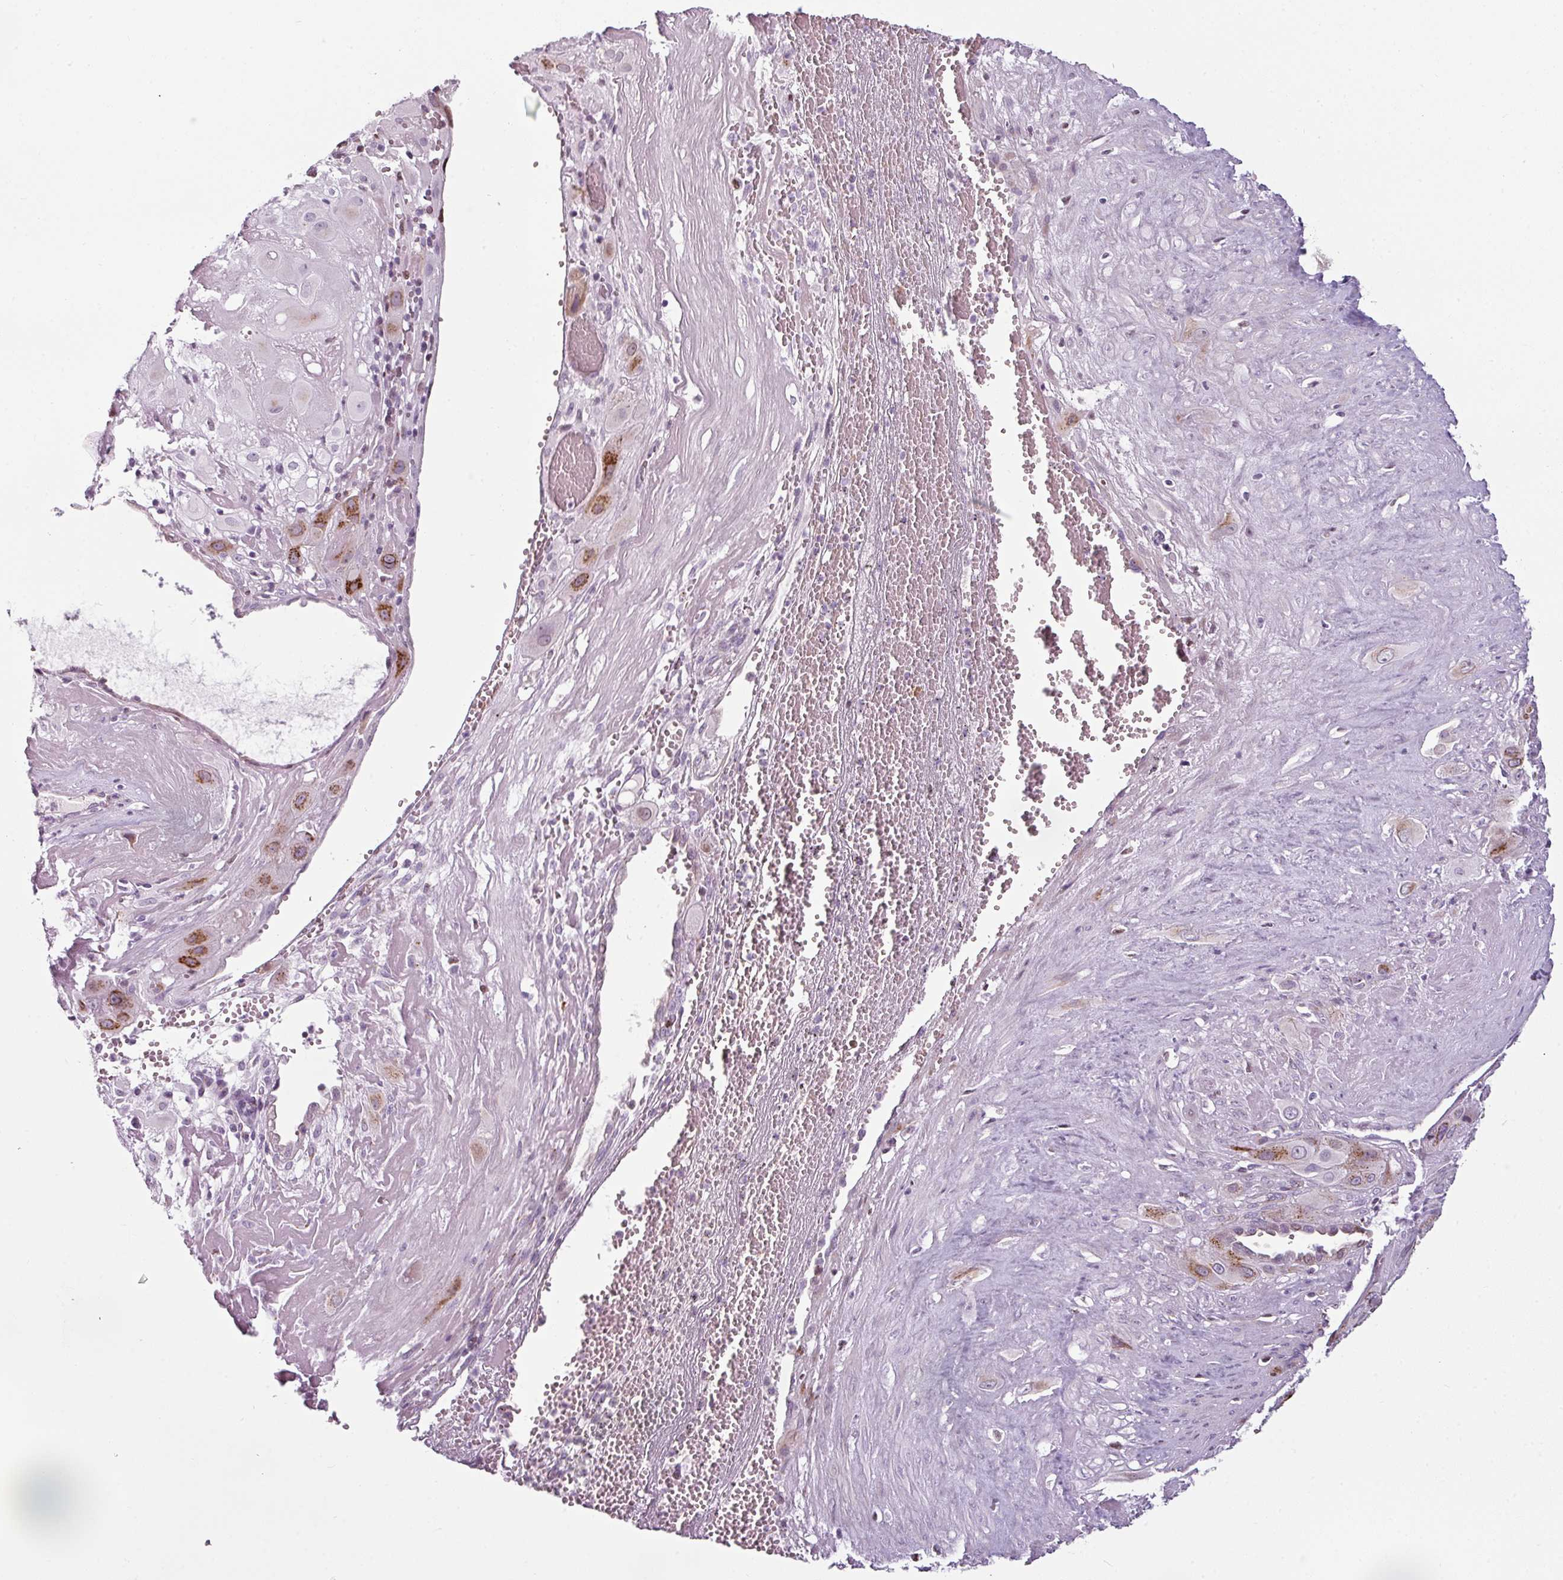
{"staining": {"intensity": "moderate", "quantity": ">75%", "location": "cytoplasmic/membranous"}, "tissue": "cervical cancer", "cell_type": "Tumor cells", "image_type": "cancer", "snomed": [{"axis": "morphology", "description": "Squamous cell carcinoma, NOS"}, {"axis": "topography", "description": "Cervix"}], "caption": "Protein expression analysis of human cervical cancer (squamous cell carcinoma) reveals moderate cytoplasmic/membranous positivity in about >75% of tumor cells.", "gene": "SYT8", "patient": {"sex": "female", "age": 34}}